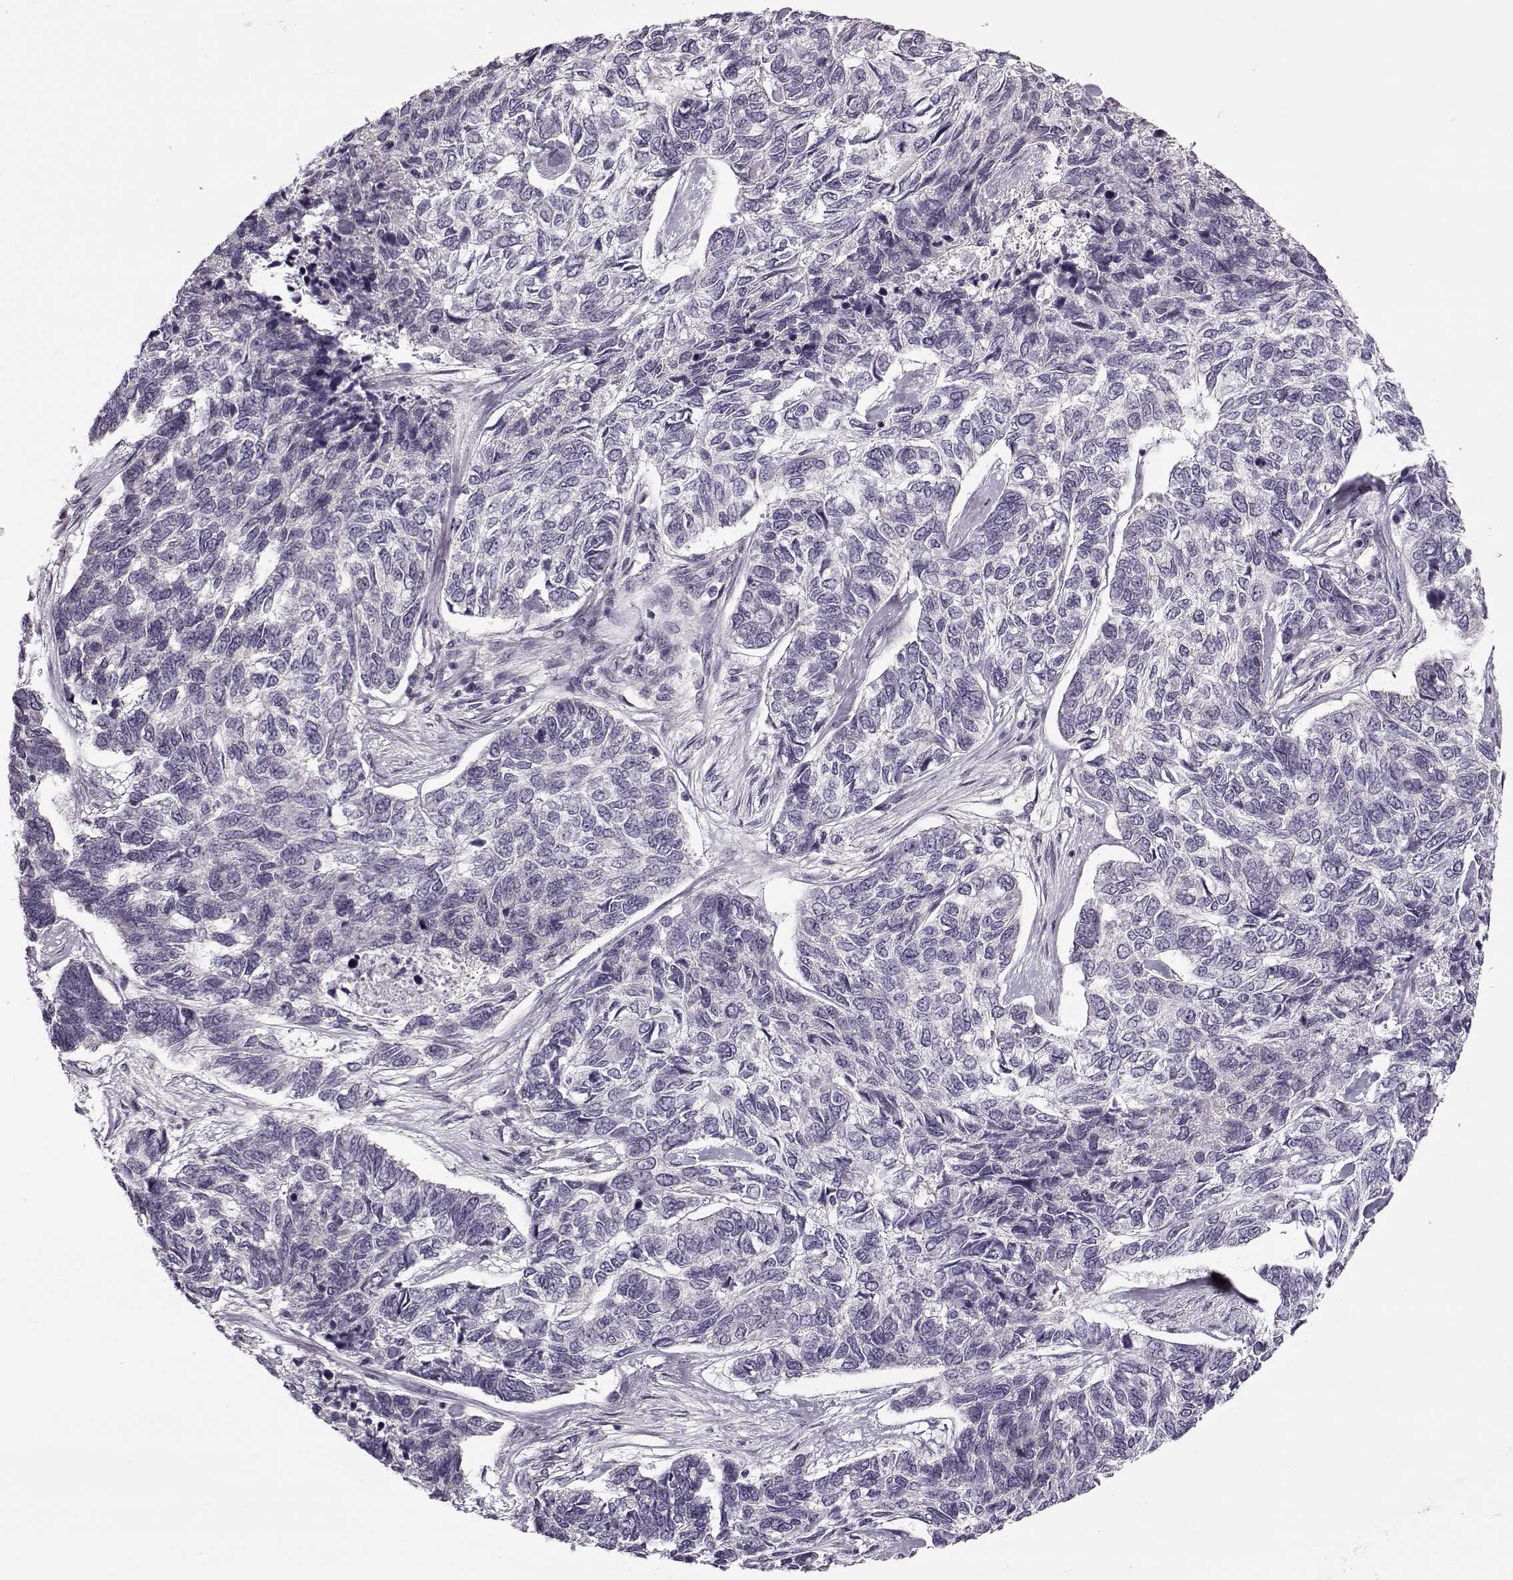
{"staining": {"intensity": "negative", "quantity": "none", "location": "none"}, "tissue": "skin cancer", "cell_type": "Tumor cells", "image_type": "cancer", "snomed": [{"axis": "morphology", "description": "Basal cell carcinoma"}, {"axis": "topography", "description": "Skin"}], "caption": "An immunohistochemistry photomicrograph of skin basal cell carcinoma is shown. There is no staining in tumor cells of skin basal cell carcinoma. Brightfield microscopy of immunohistochemistry (IHC) stained with DAB (3,3'-diaminobenzidine) (brown) and hematoxylin (blue), captured at high magnification.", "gene": "PNMT", "patient": {"sex": "female", "age": 65}}